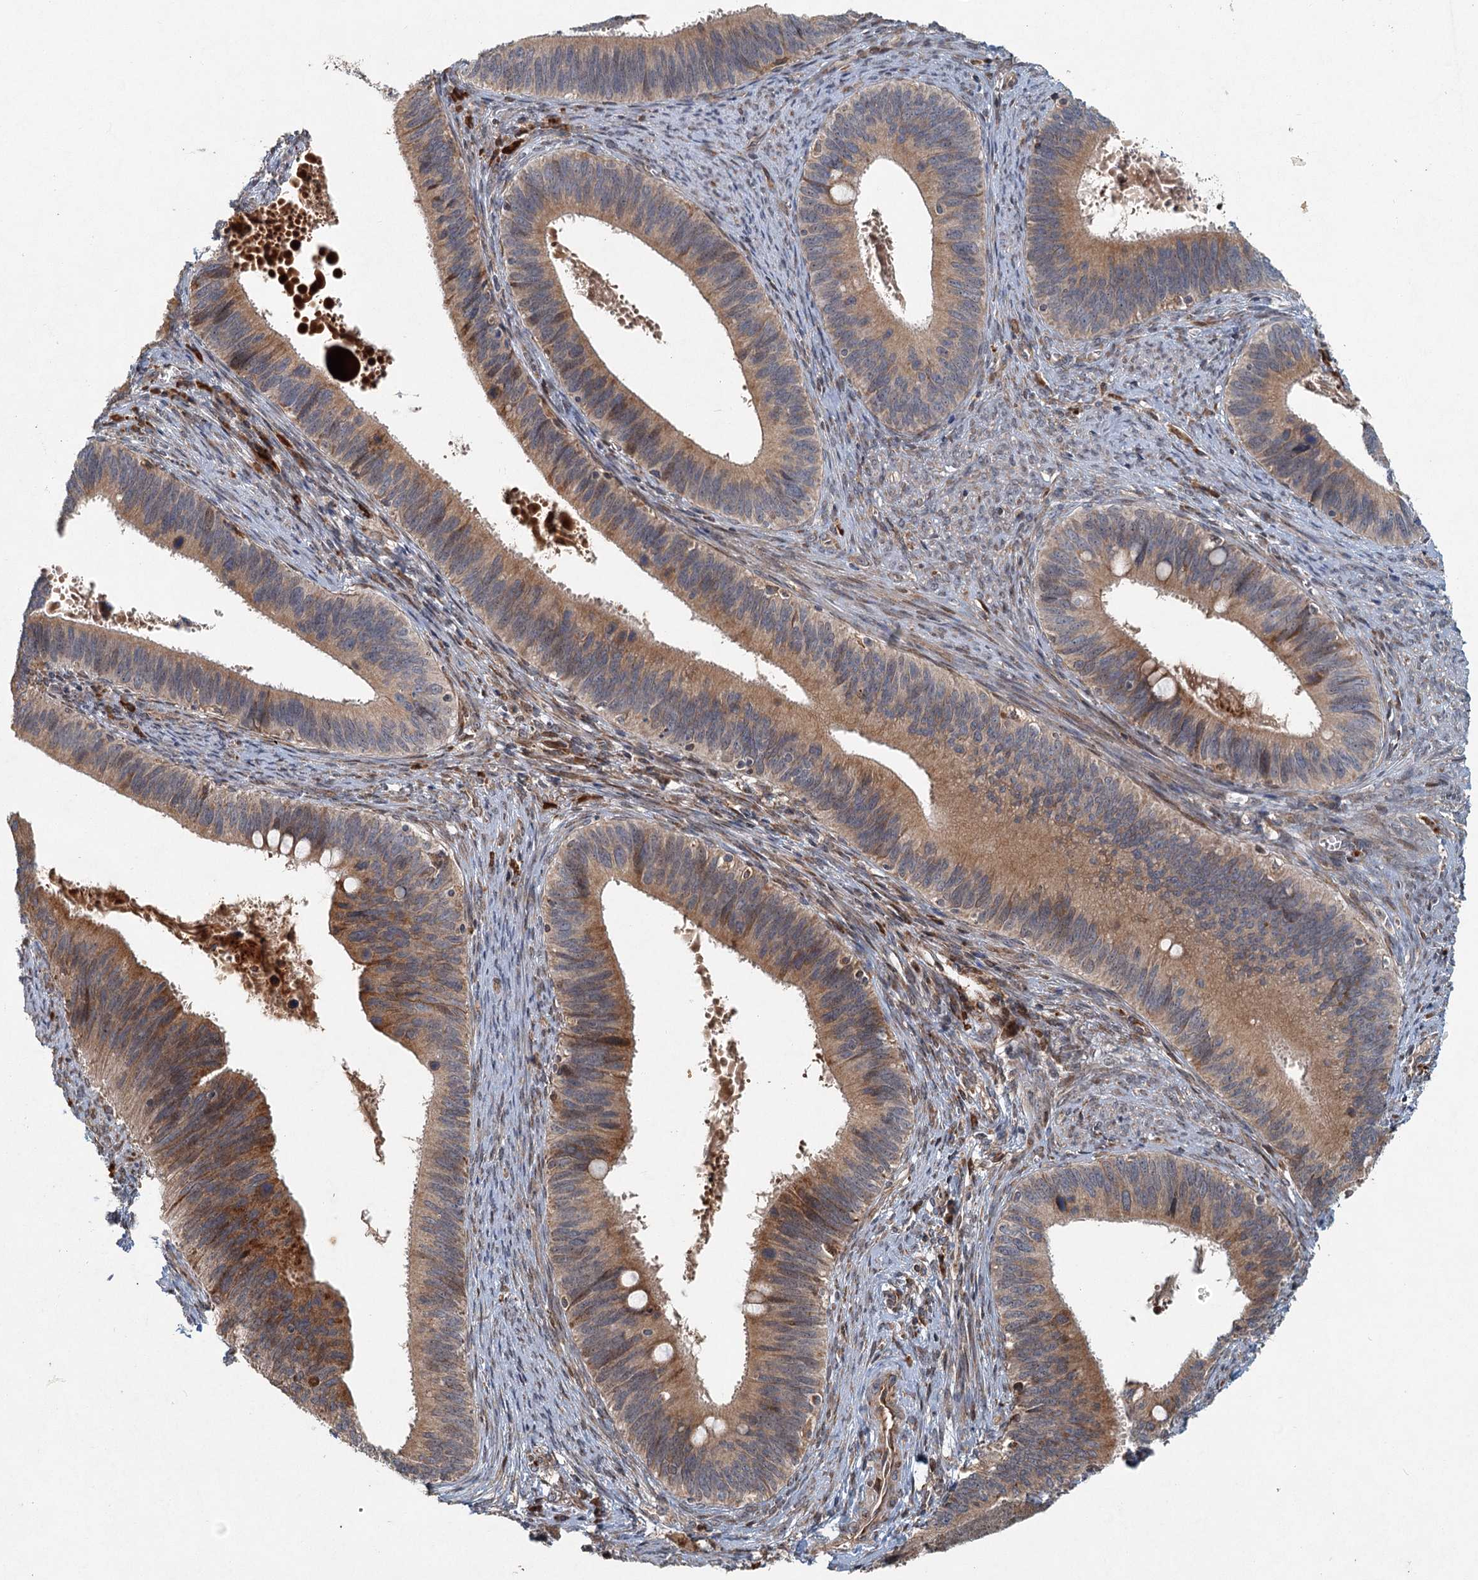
{"staining": {"intensity": "moderate", "quantity": ">75%", "location": "cytoplasmic/membranous"}, "tissue": "cervical cancer", "cell_type": "Tumor cells", "image_type": "cancer", "snomed": [{"axis": "morphology", "description": "Adenocarcinoma, NOS"}, {"axis": "topography", "description": "Cervix"}], "caption": "A photomicrograph showing moderate cytoplasmic/membranous staining in approximately >75% of tumor cells in adenocarcinoma (cervical), as visualized by brown immunohistochemical staining.", "gene": "SRPX2", "patient": {"sex": "female", "age": 42}}